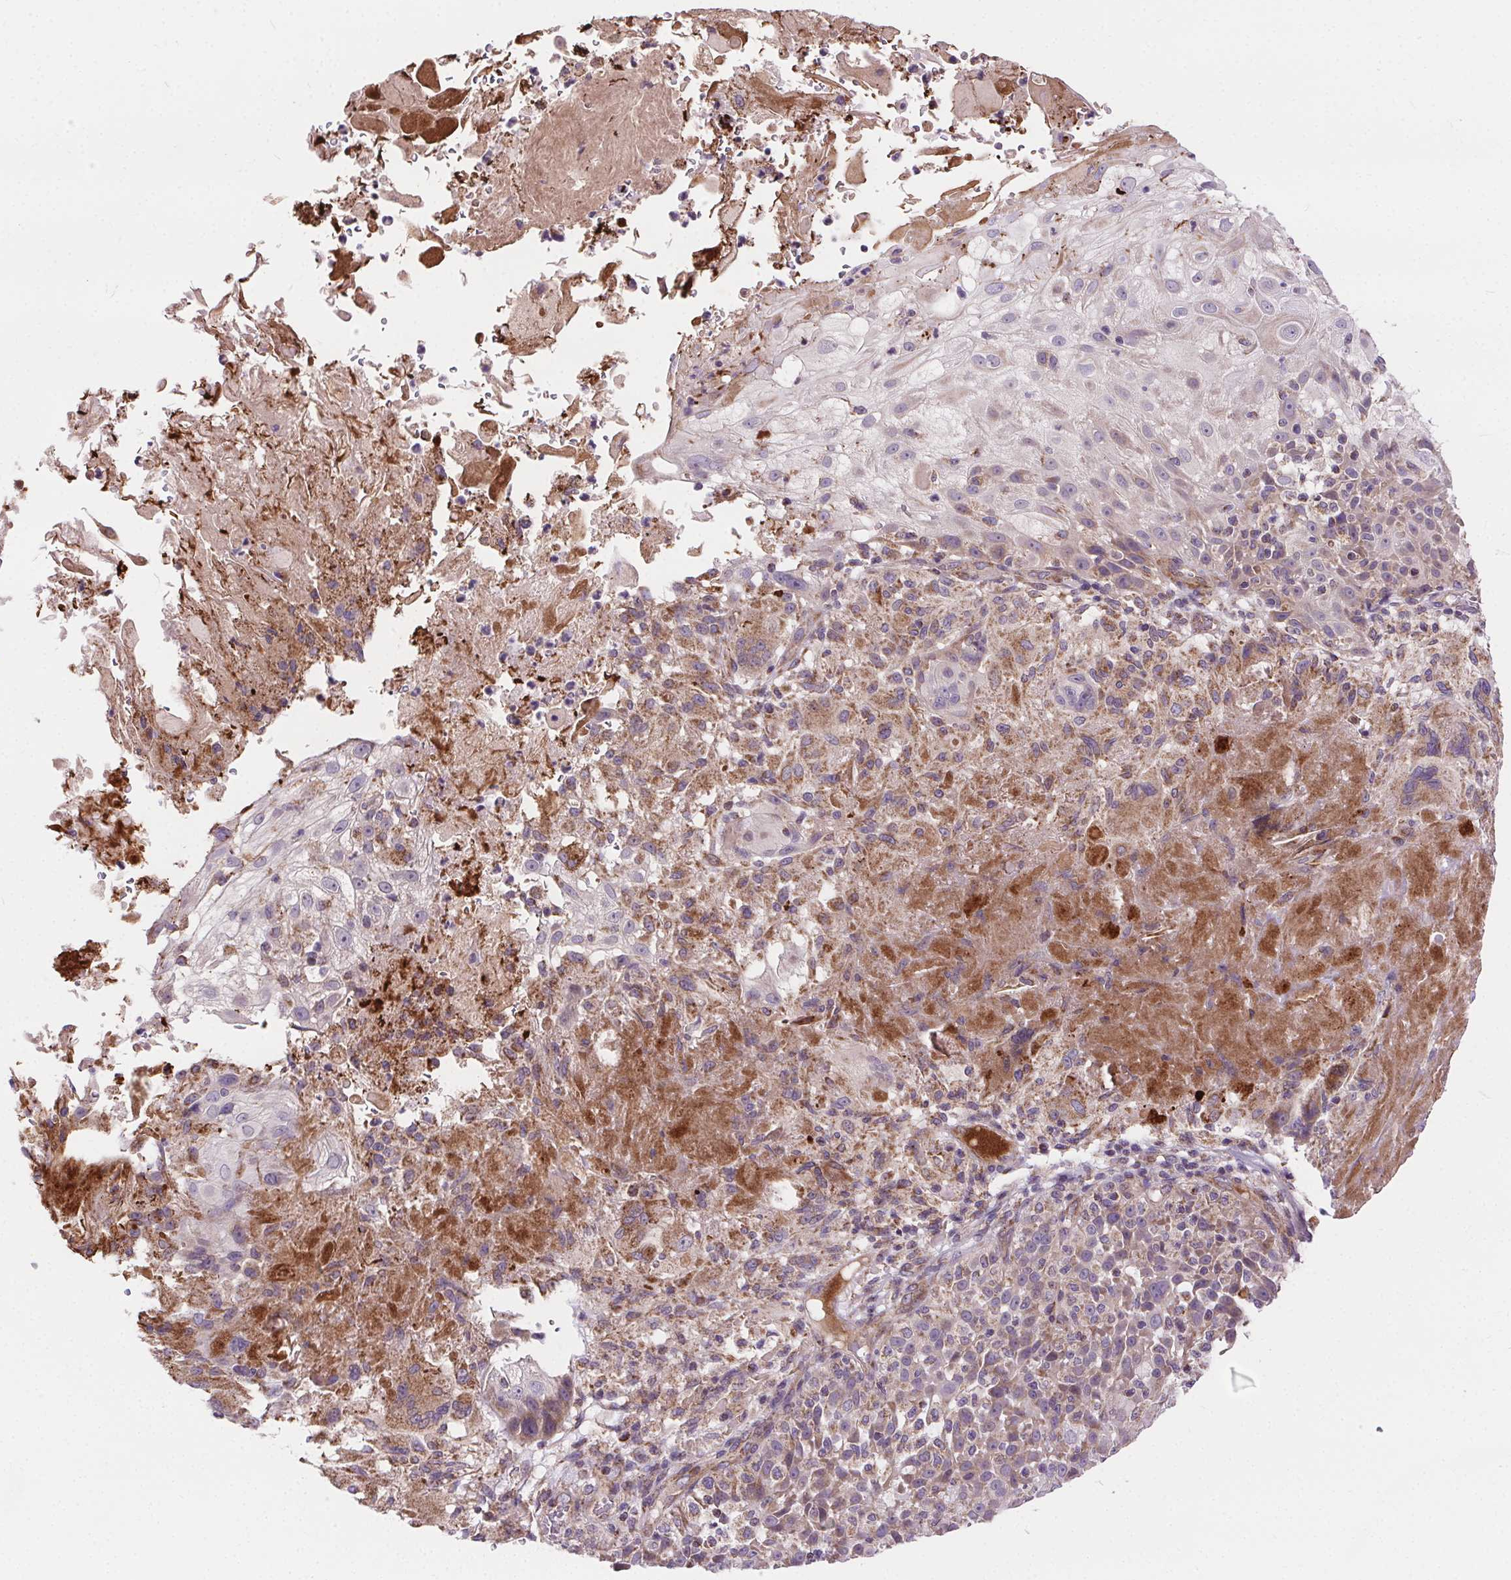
{"staining": {"intensity": "moderate", "quantity": "<25%", "location": "cytoplasmic/membranous"}, "tissue": "skin cancer", "cell_type": "Tumor cells", "image_type": "cancer", "snomed": [{"axis": "morphology", "description": "Normal tissue, NOS"}, {"axis": "morphology", "description": "Squamous cell carcinoma, NOS"}, {"axis": "topography", "description": "Skin"}], "caption": "Human skin cancer stained with a protein marker exhibits moderate staining in tumor cells.", "gene": "GOLT1B", "patient": {"sex": "female", "age": 83}}